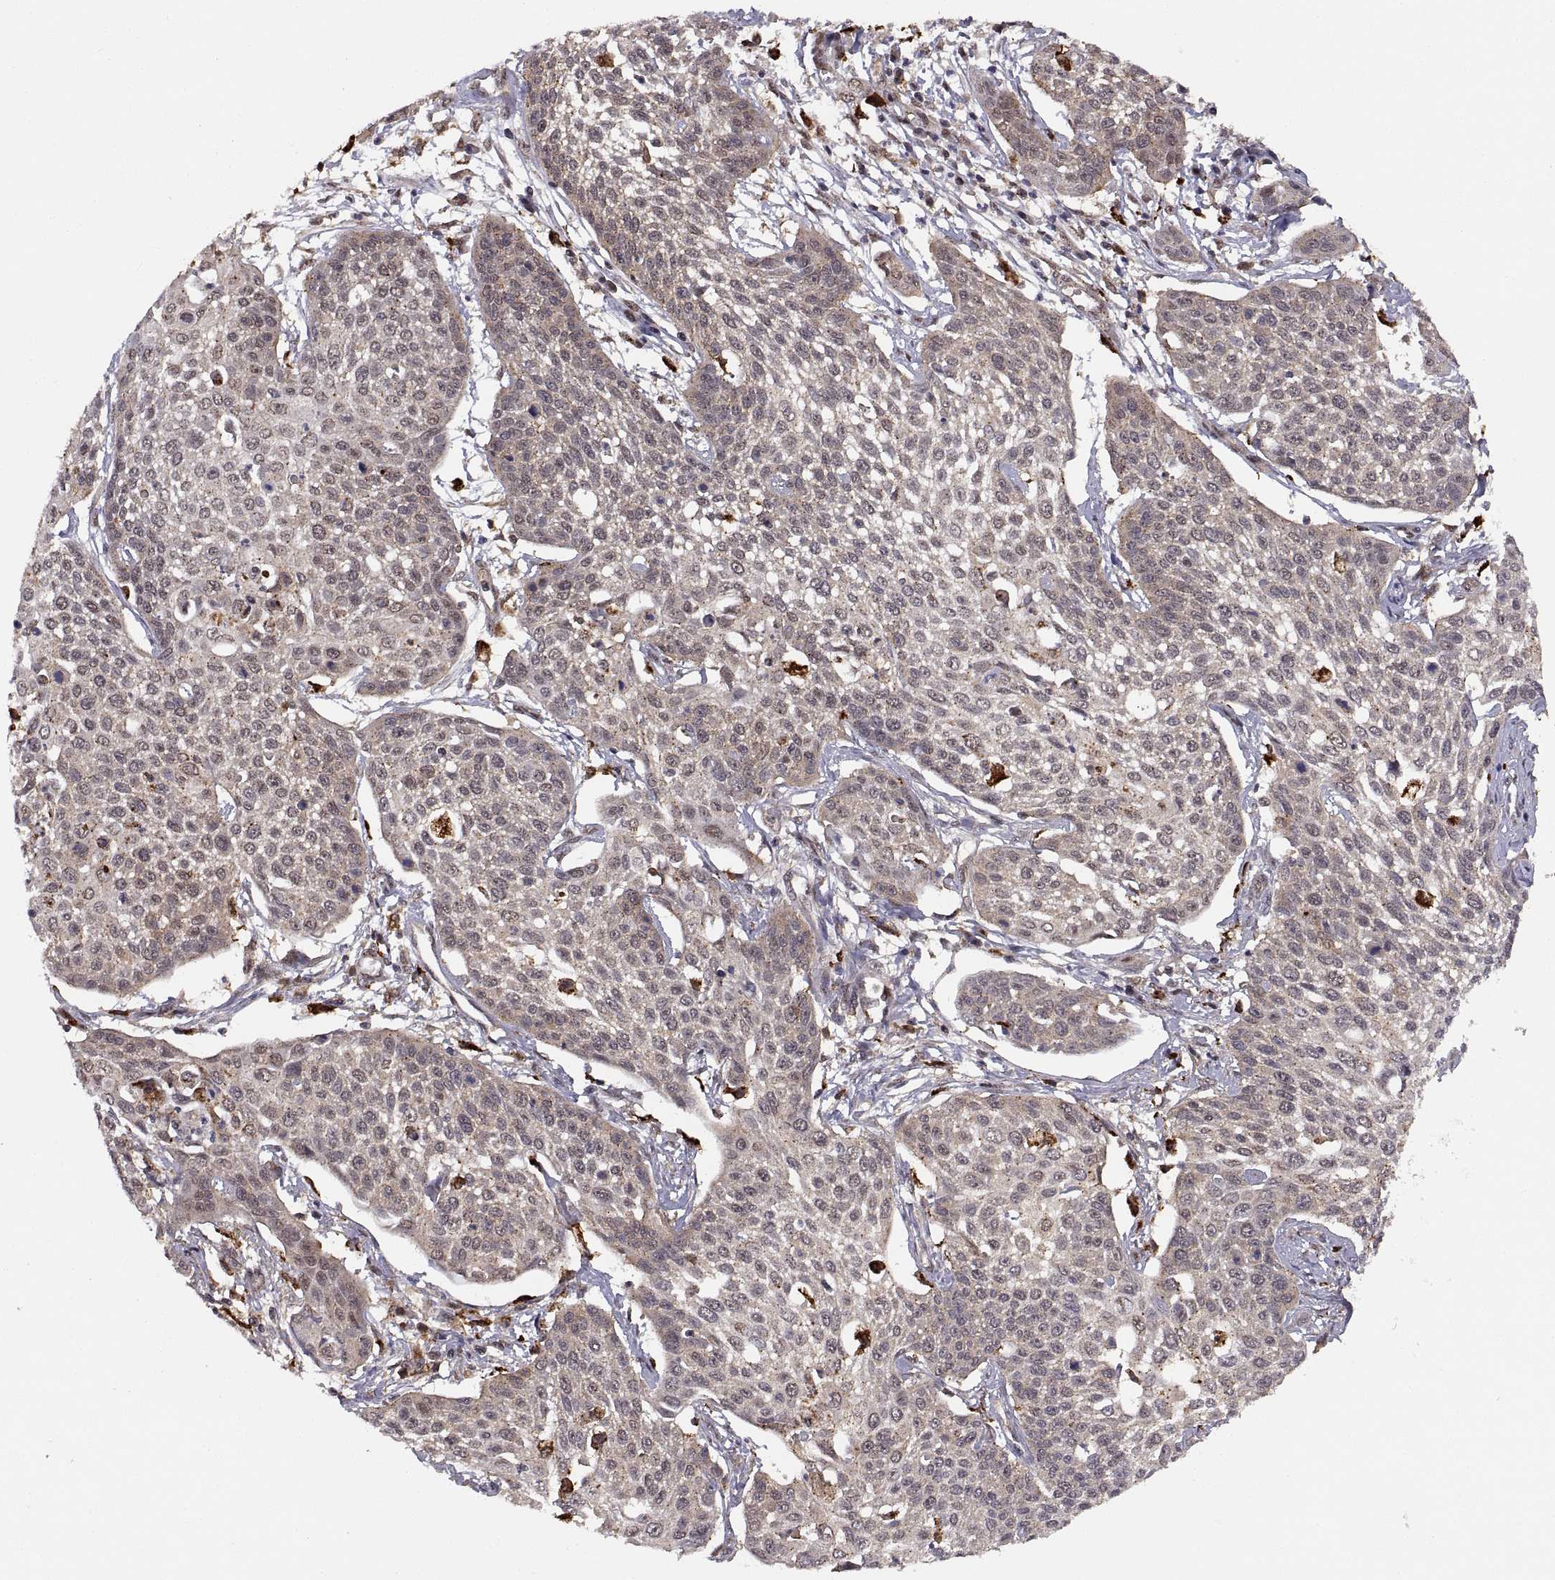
{"staining": {"intensity": "weak", "quantity": "<25%", "location": "cytoplasmic/membranous"}, "tissue": "cervical cancer", "cell_type": "Tumor cells", "image_type": "cancer", "snomed": [{"axis": "morphology", "description": "Squamous cell carcinoma, NOS"}, {"axis": "topography", "description": "Cervix"}], "caption": "The image reveals no staining of tumor cells in cervical cancer (squamous cell carcinoma).", "gene": "PSMC2", "patient": {"sex": "female", "age": 34}}